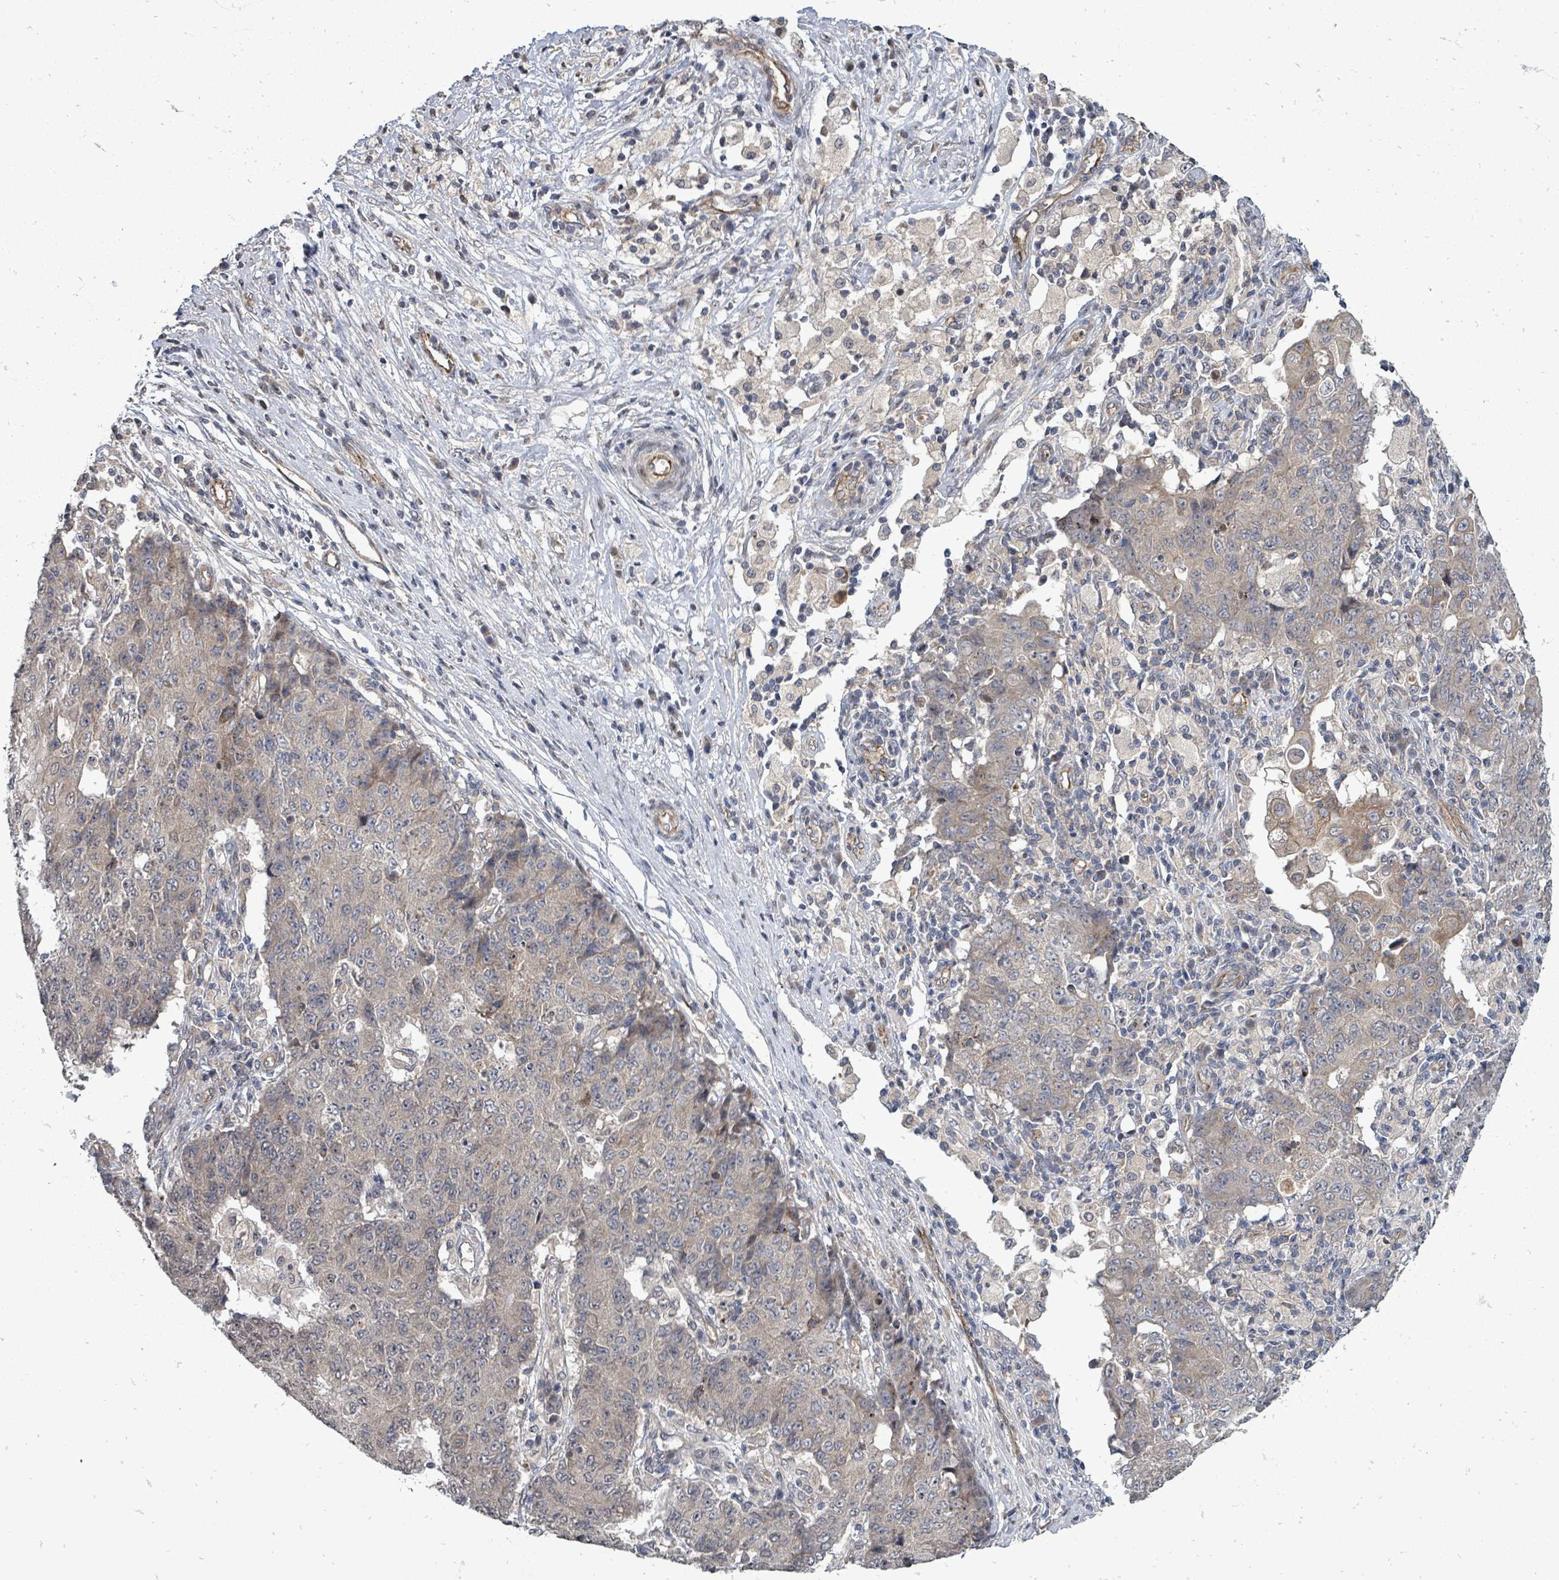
{"staining": {"intensity": "moderate", "quantity": "<25%", "location": "cytoplasmic/membranous"}, "tissue": "ovarian cancer", "cell_type": "Tumor cells", "image_type": "cancer", "snomed": [{"axis": "morphology", "description": "Carcinoma, endometroid"}, {"axis": "topography", "description": "Ovary"}], "caption": "Immunohistochemical staining of human ovarian cancer (endometroid carcinoma) reveals moderate cytoplasmic/membranous protein positivity in approximately <25% of tumor cells. (DAB (3,3'-diaminobenzidine) = brown stain, brightfield microscopy at high magnification).", "gene": "RALGAPB", "patient": {"sex": "female", "age": 42}}